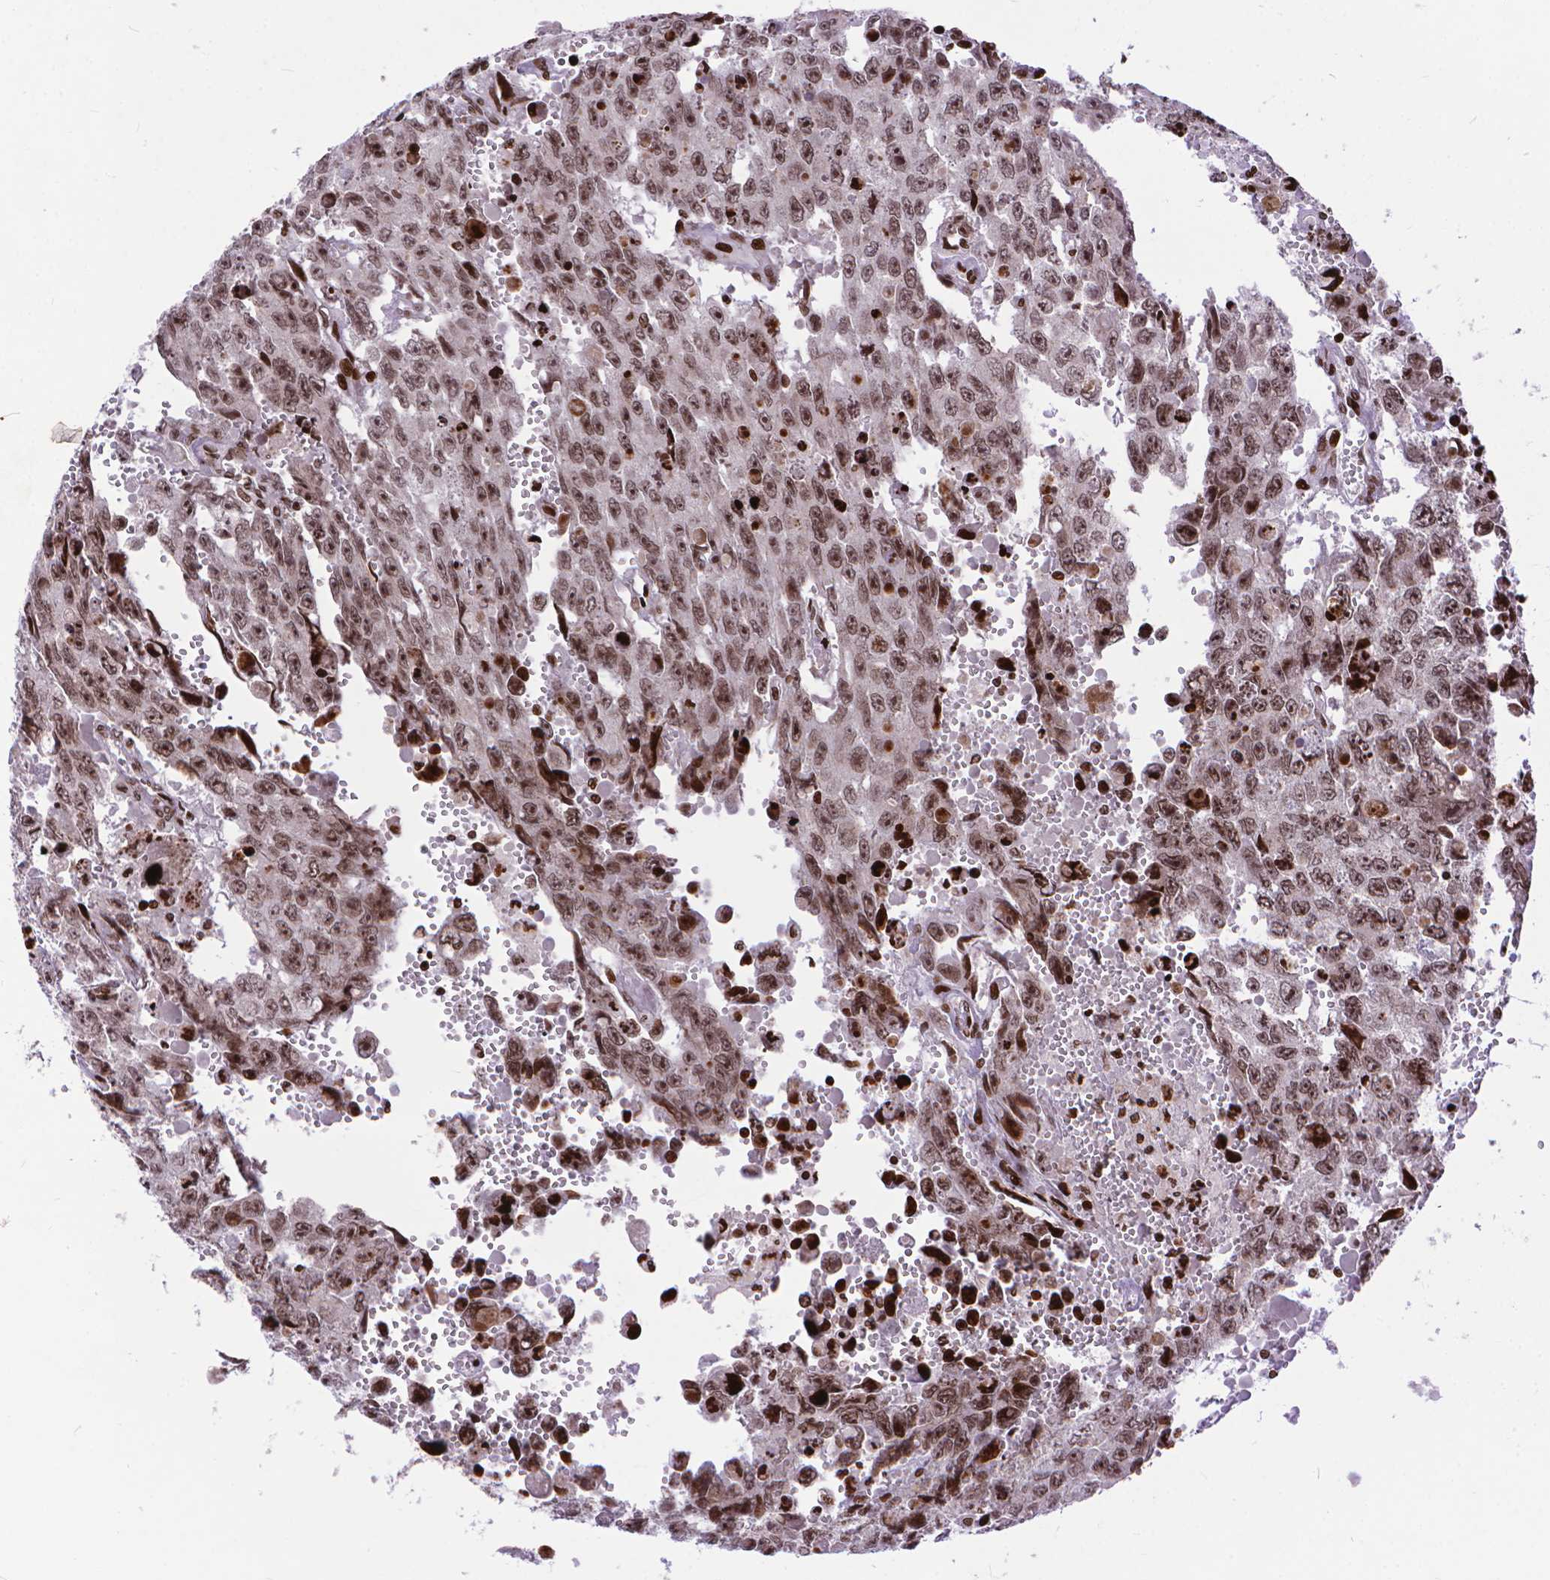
{"staining": {"intensity": "moderate", "quantity": ">75%", "location": "nuclear"}, "tissue": "testis cancer", "cell_type": "Tumor cells", "image_type": "cancer", "snomed": [{"axis": "morphology", "description": "Seminoma, NOS"}, {"axis": "topography", "description": "Testis"}], "caption": "Immunohistochemistry staining of testis cancer, which reveals medium levels of moderate nuclear staining in about >75% of tumor cells indicating moderate nuclear protein positivity. The staining was performed using DAB (brown) for protein detection and nuclei were counterstained in hematoxylin (blue).", "gene": "AMER1", "patient": {"sex": "male", "age": 26}}